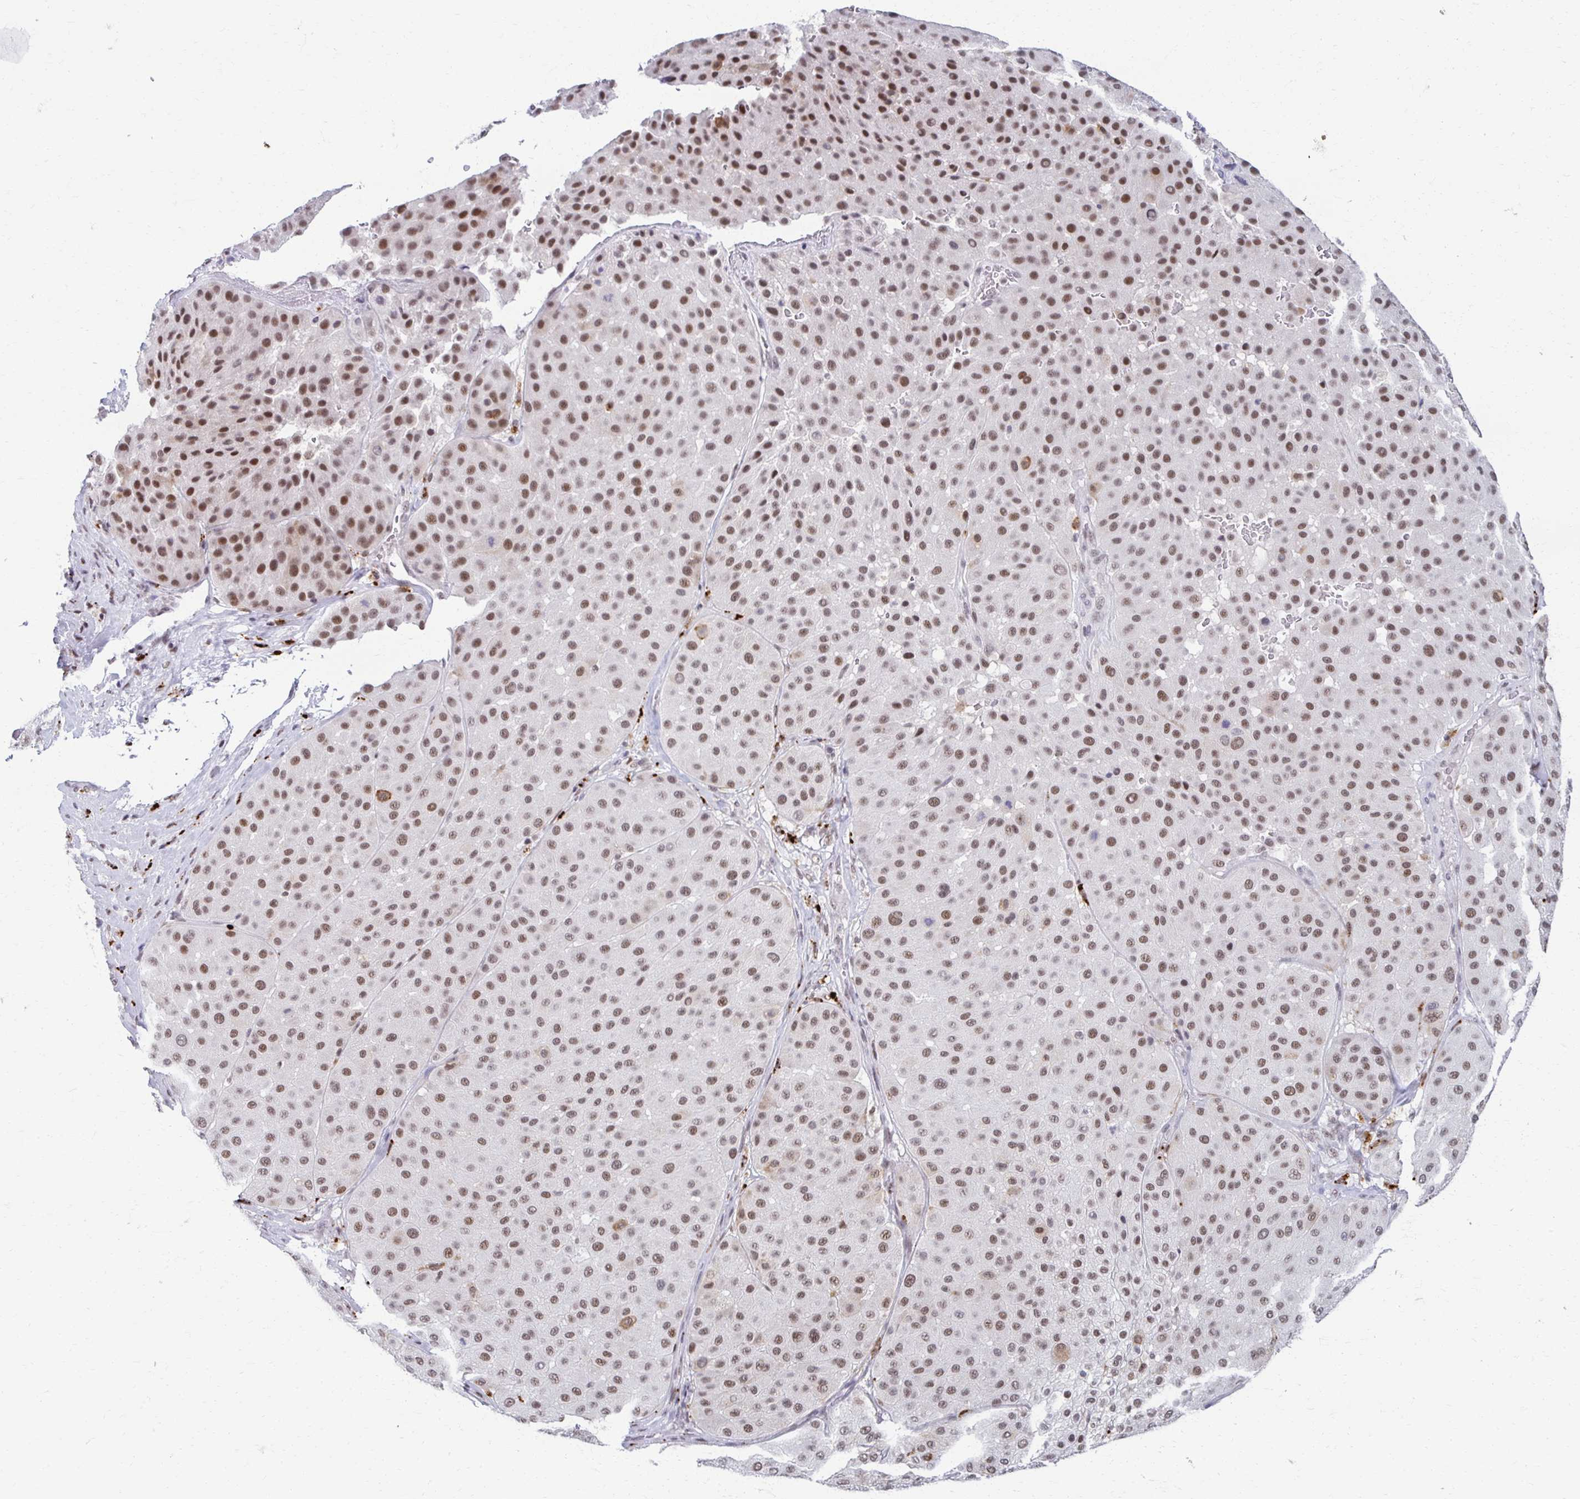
{"staining": {"intensity": "moderate", "quantity": ">75%", "location": "nuclear"}, "tissue": "melanoma", "cell_type": "Tumor cells", "image_type": "cancer", "snomed": [{"axis": "morphology", "description": "Malignant melanoma, Metastatic site"}, {"axis": "topography", "description": "Smooth muscle"}], "caption": "This photomicrograph shows immunohistochemistry (IHC) staining of malignant melanoma (metastatic site), with medium moderate nuclear staining in about >75% of tumor cells.", "gene": "IRF7", "patient": {"sex": "male", "age": 41}}